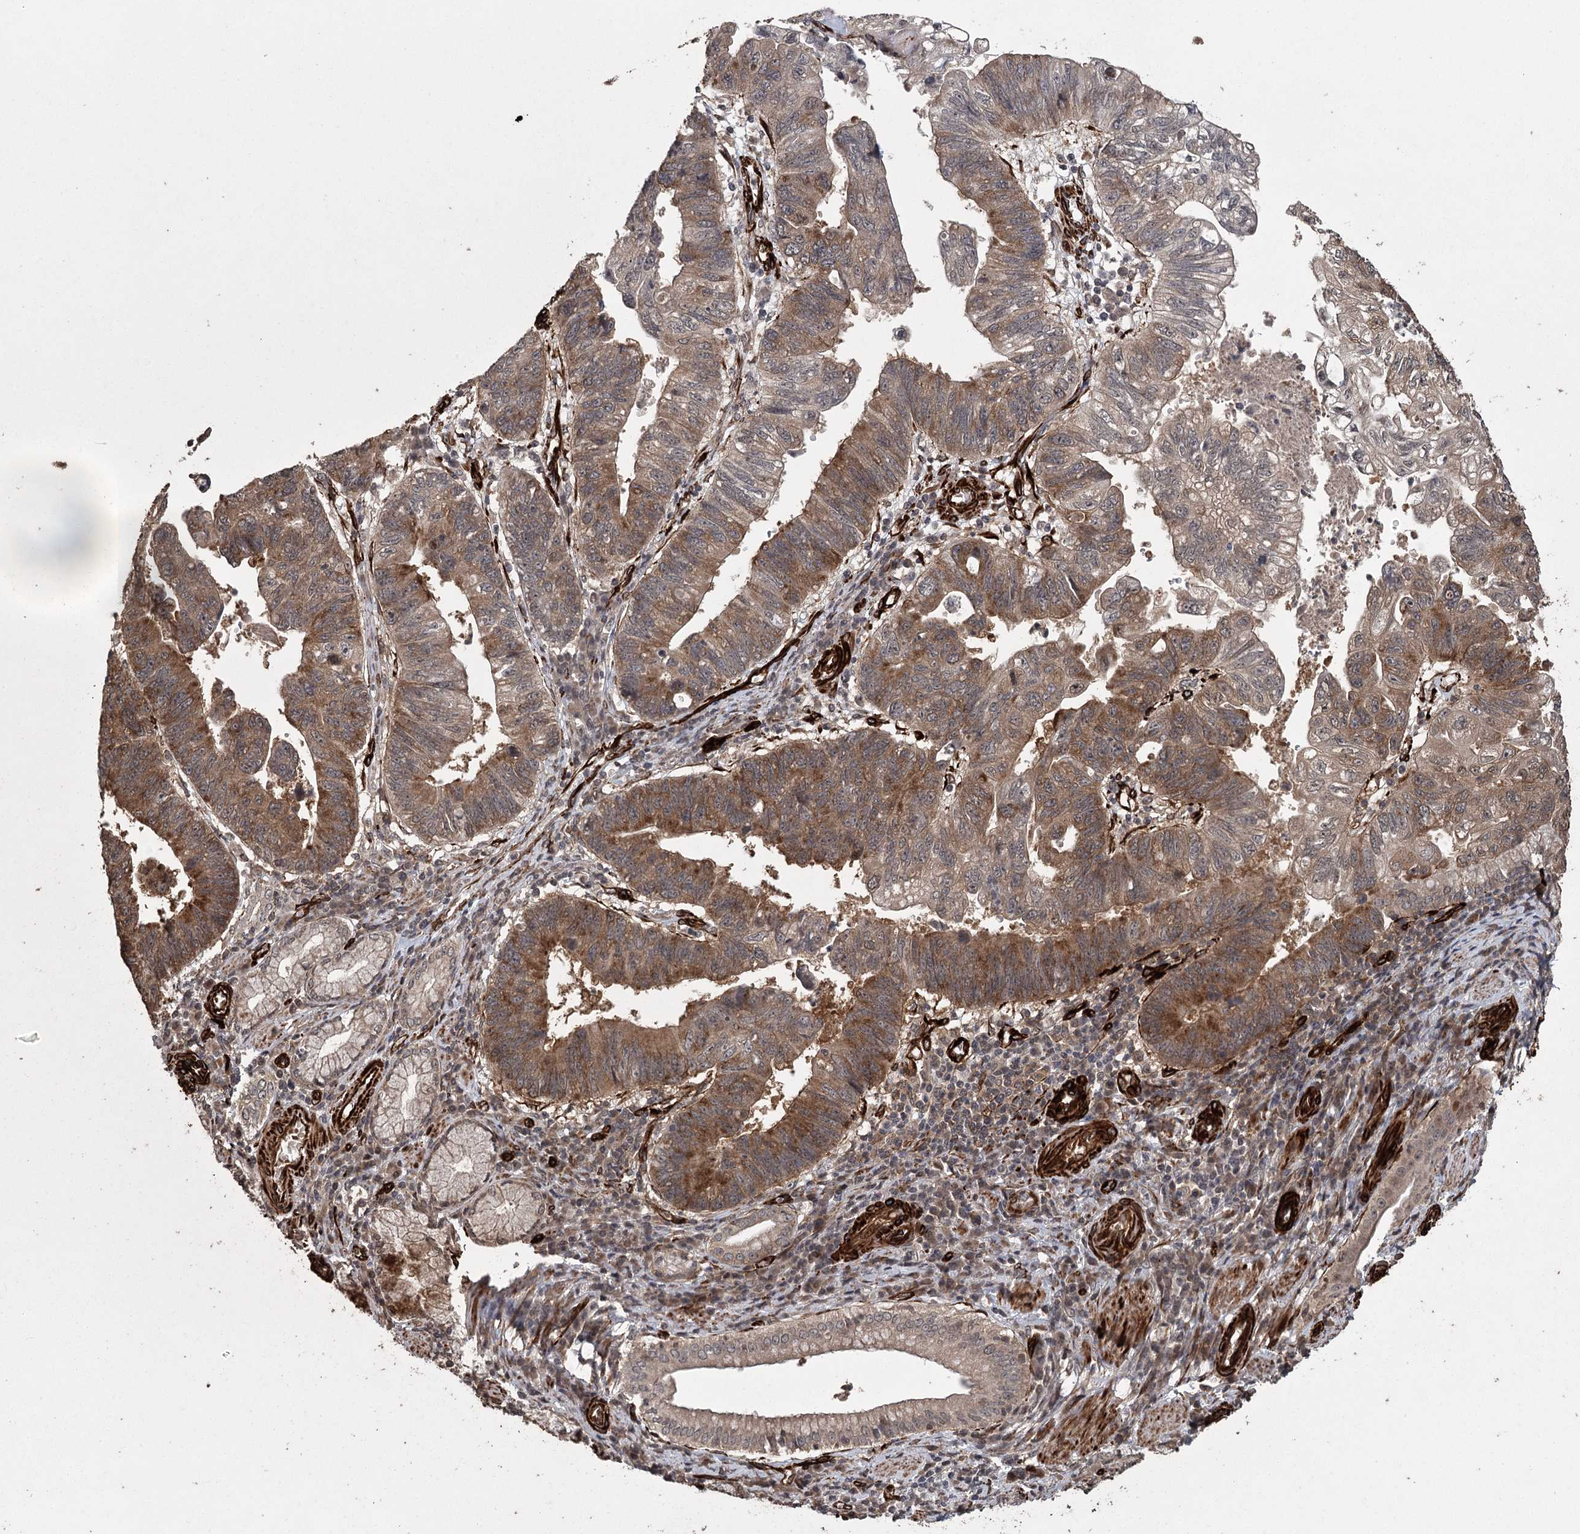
{"staining": {"intensity": "moderate", "quantity": ">75%", "location": "cytoplasmic/membranous,nuclear"}, "tissue": "stomach cancer", "cell_type": "Tumor cells", "image_type": "cancer", "snomed": [{"axis": "morphology", "description": "Adenocarcinoma, NOS"}, {"axis": "topography", "description": "Stomach"}], "caption": "Immunohistochemical staining of stomach cancer (adenocarcinoma) exhibits medium levels of moderate cytoplasmic/membranous and nuclear positivity in approximately >75% of tumor cells.", "gene": "RPAP3", "patient": {"sex": "male", "age": 59}}